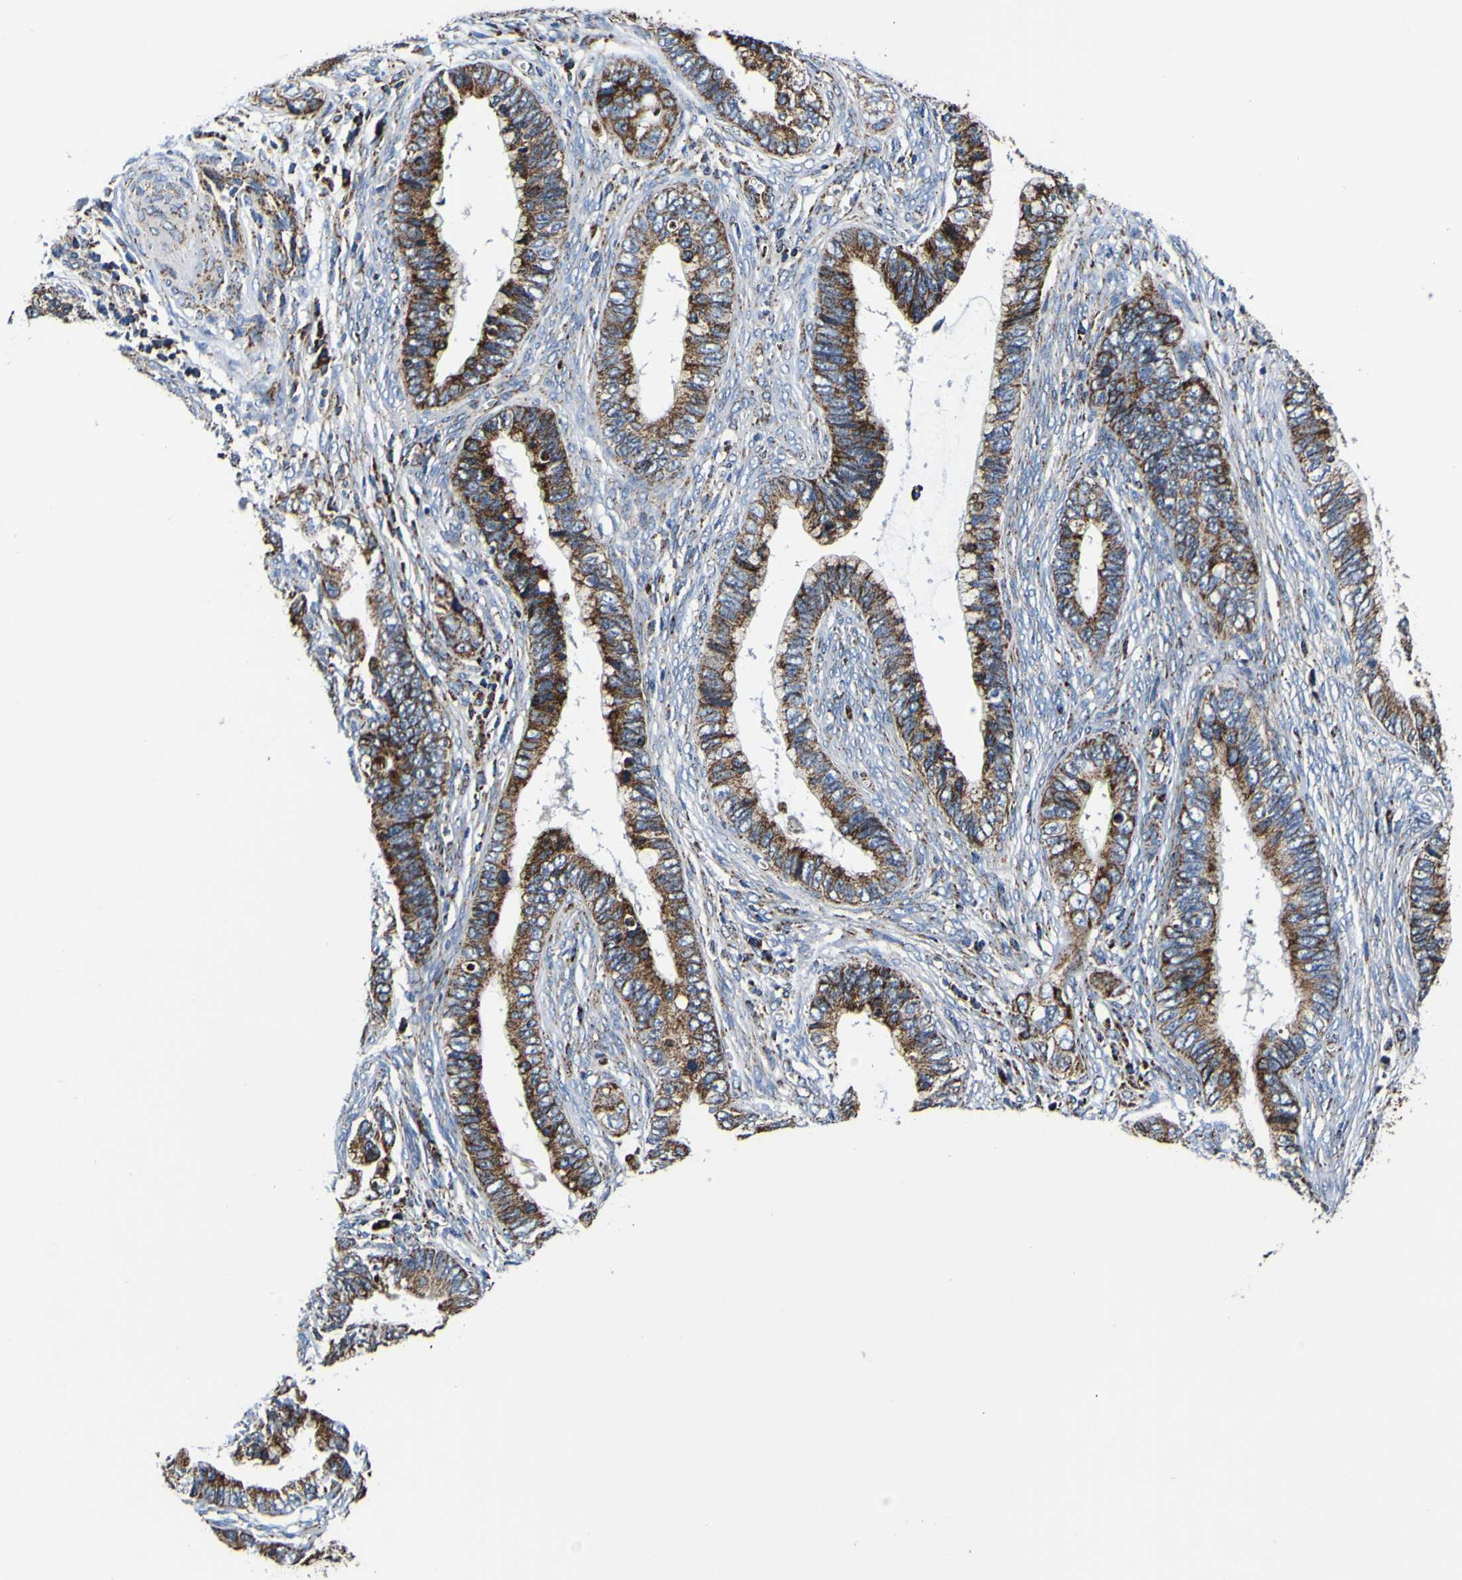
{"staining": {"intensity": "moderate", "quantity": ">75%", "location": "cytoplasmic/membranous"}, "tissue": "cervical cancer", "cell_type": "Tumor cells", "image_type": "cancer", "snomed": [{"axis": "morphology", "description": "Adenocarcinoma, NOS"}, {"axis": "topography", "description": "Cervix"}], "caption": "Immunohistochemical staining of cervical adenocarcinoma reveals moderate cytoplasmic/membranous protein staining in about >75% of tumor cells. The protein of interest is shown in brown color, while the nuclei are stained blue.", "gene": "PTRH2", "patient": {"sex": "female", "age": 44}}